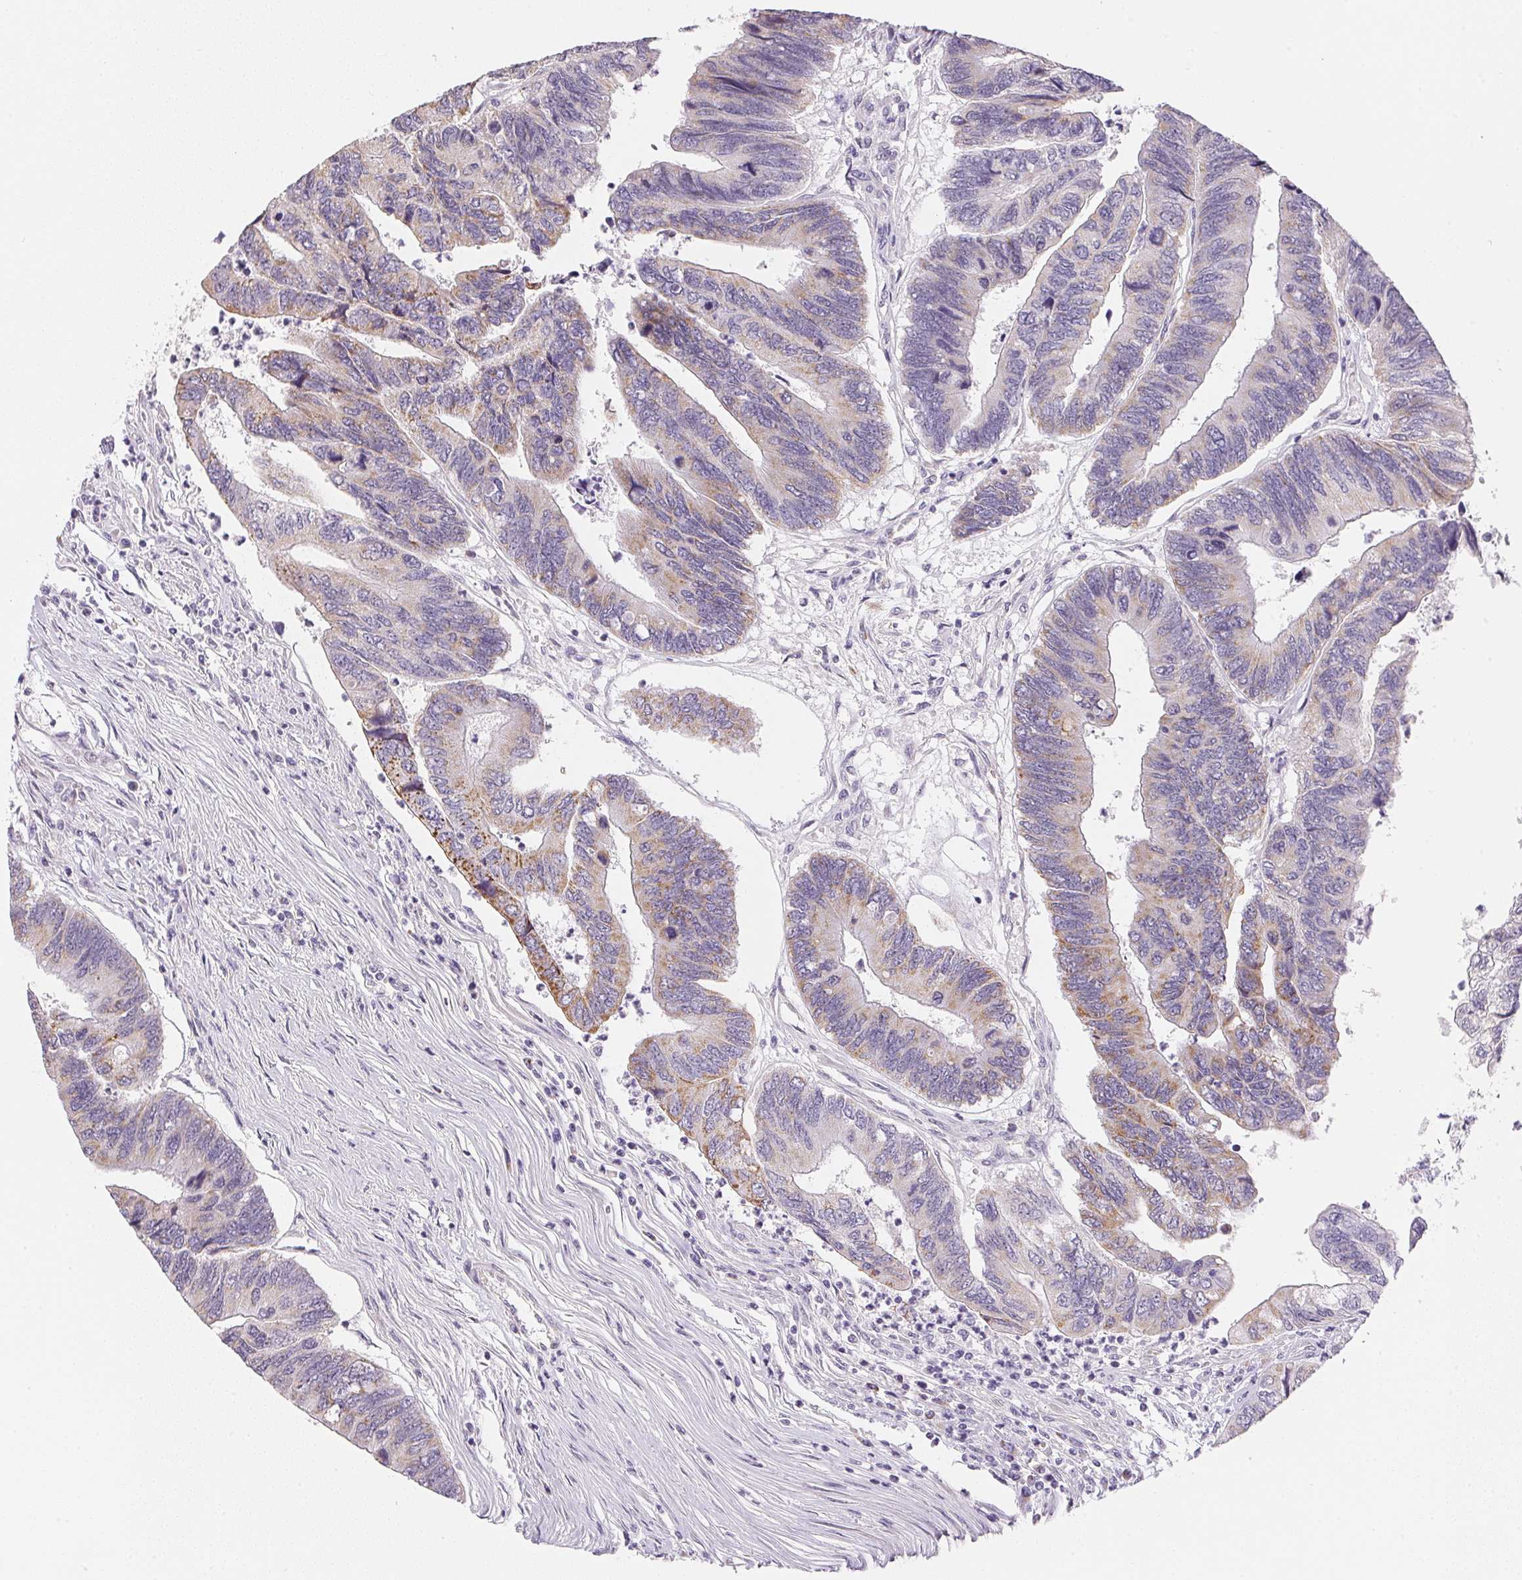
{"staining": {"intensity": "moderate", "quantity": "<25%", "location": "cytoplasmic/membranous"}, "tissue": "colorectal cancer", "cell_type": "Tumor cells", "image_type": "cancer", "snomed": [{"axis": "morphology", "description": "Adenocarcinoma, NOS"}, {"axis": "topography", "description": "Colon"}], "caption": "DAB immunohistochemical staining of human adenocarcinoma (colorectal) shows moderate cytoplasmic/membranous protein expression in about <25% of tumor cells.", "gene": "GIPC2", "patient": {"sex": "female", "age": 67}}